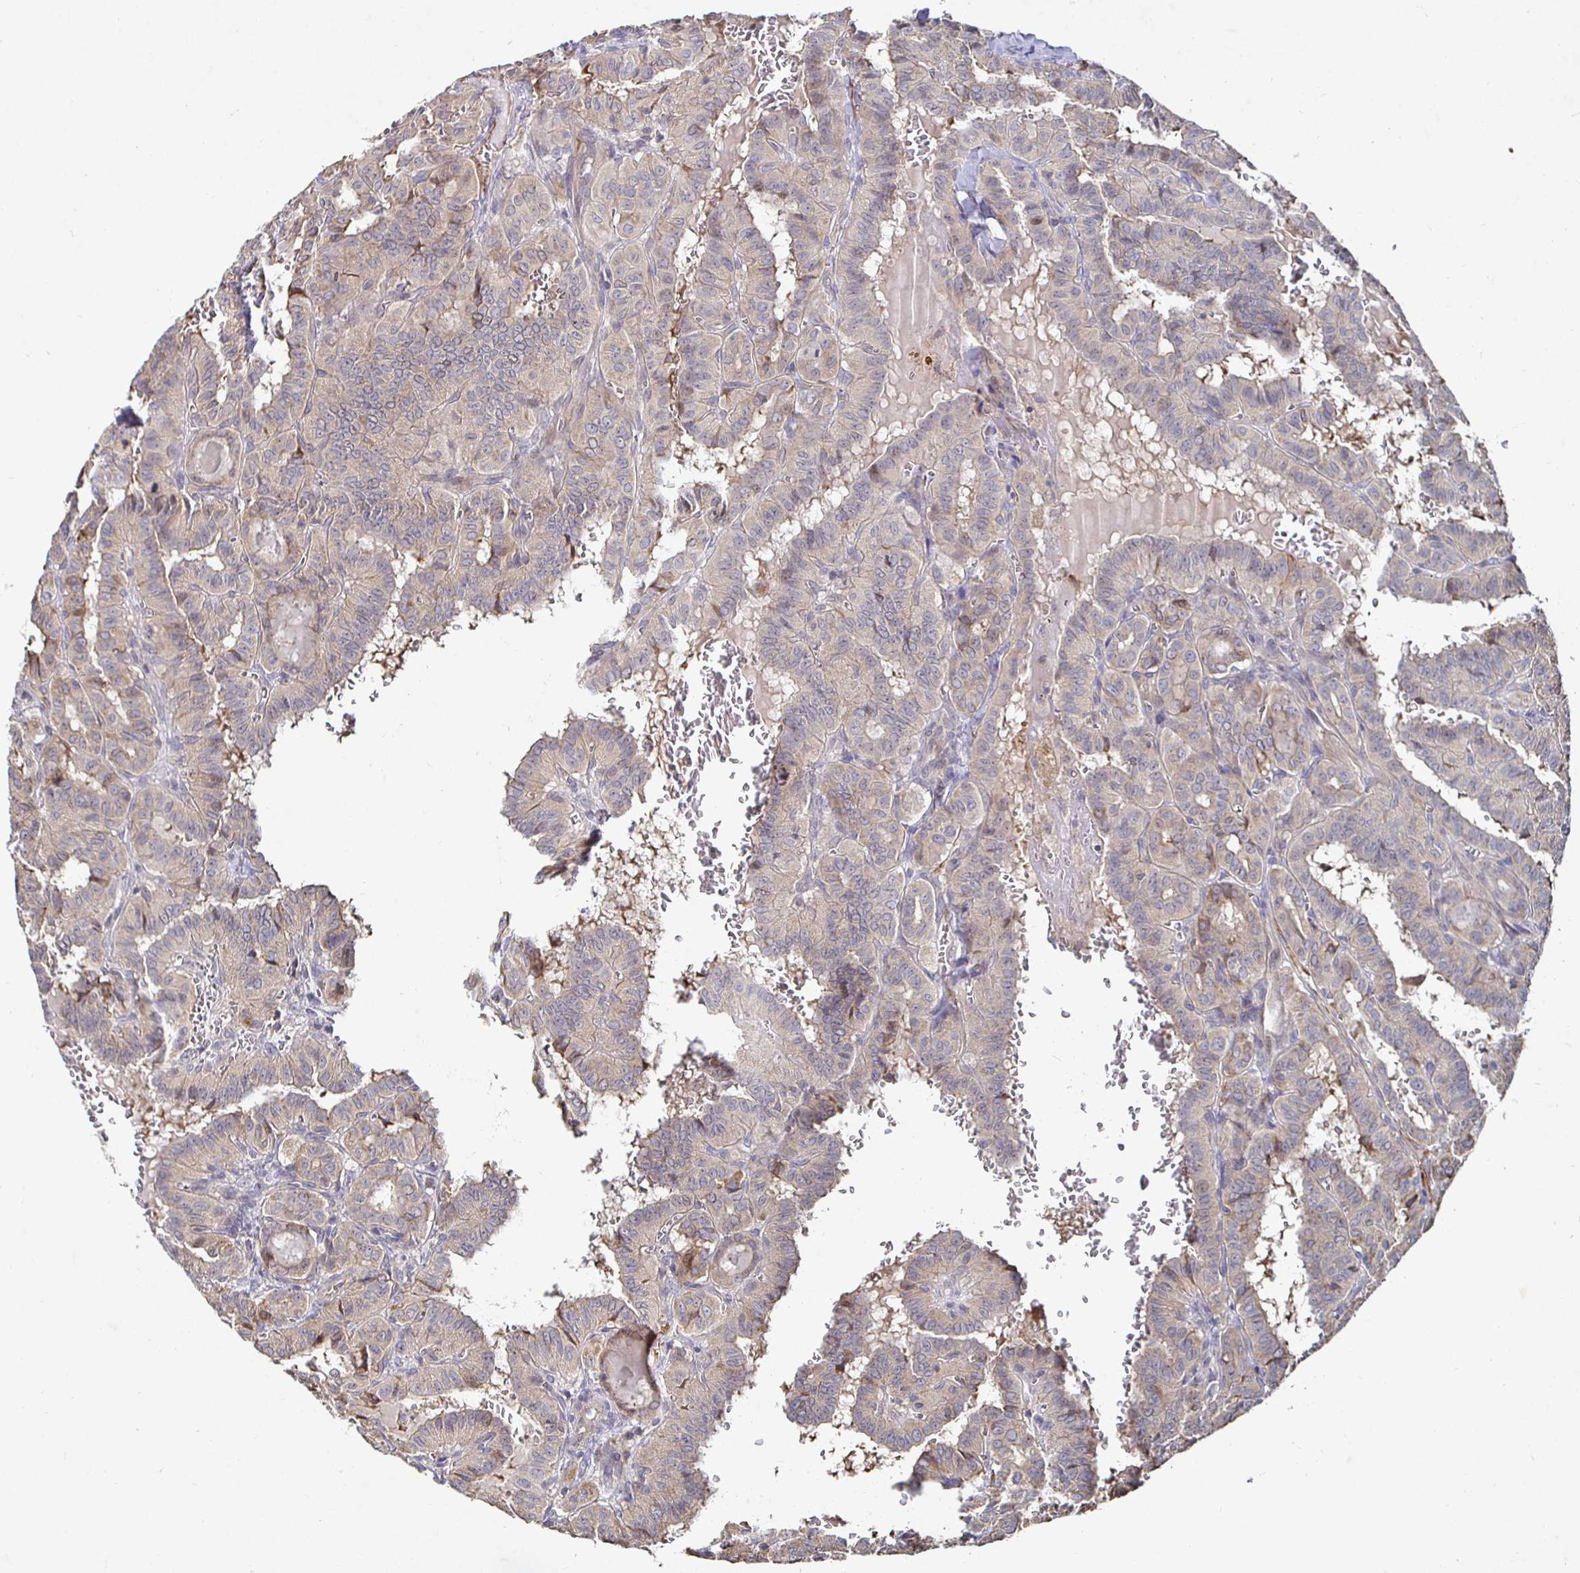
{"staining": {"intensity": "weak", "quantity": ">75%", "location": "cytoplasmic/membranous"}, "tissue": "thyroid cancer", "cell_type": "Tumor cells", "image_type": "cancer", "snomed": [{"axis": "morphology", "description": "Papillary adenocarcinoma, NOS"}, {"axis": "topography", "description": "Thyroid gland"}], "caption": "Thyroid cancer (papillary adenocarcinoma) stained with DAB (3,3'-diaminobenzidine) immunohistochemistry displays low levels of weak cytoplasmic/membranous positivity in about >75% of tumor cells.", "gene": "NRSN1", "patient": {"sex": "female", "age": 21}}